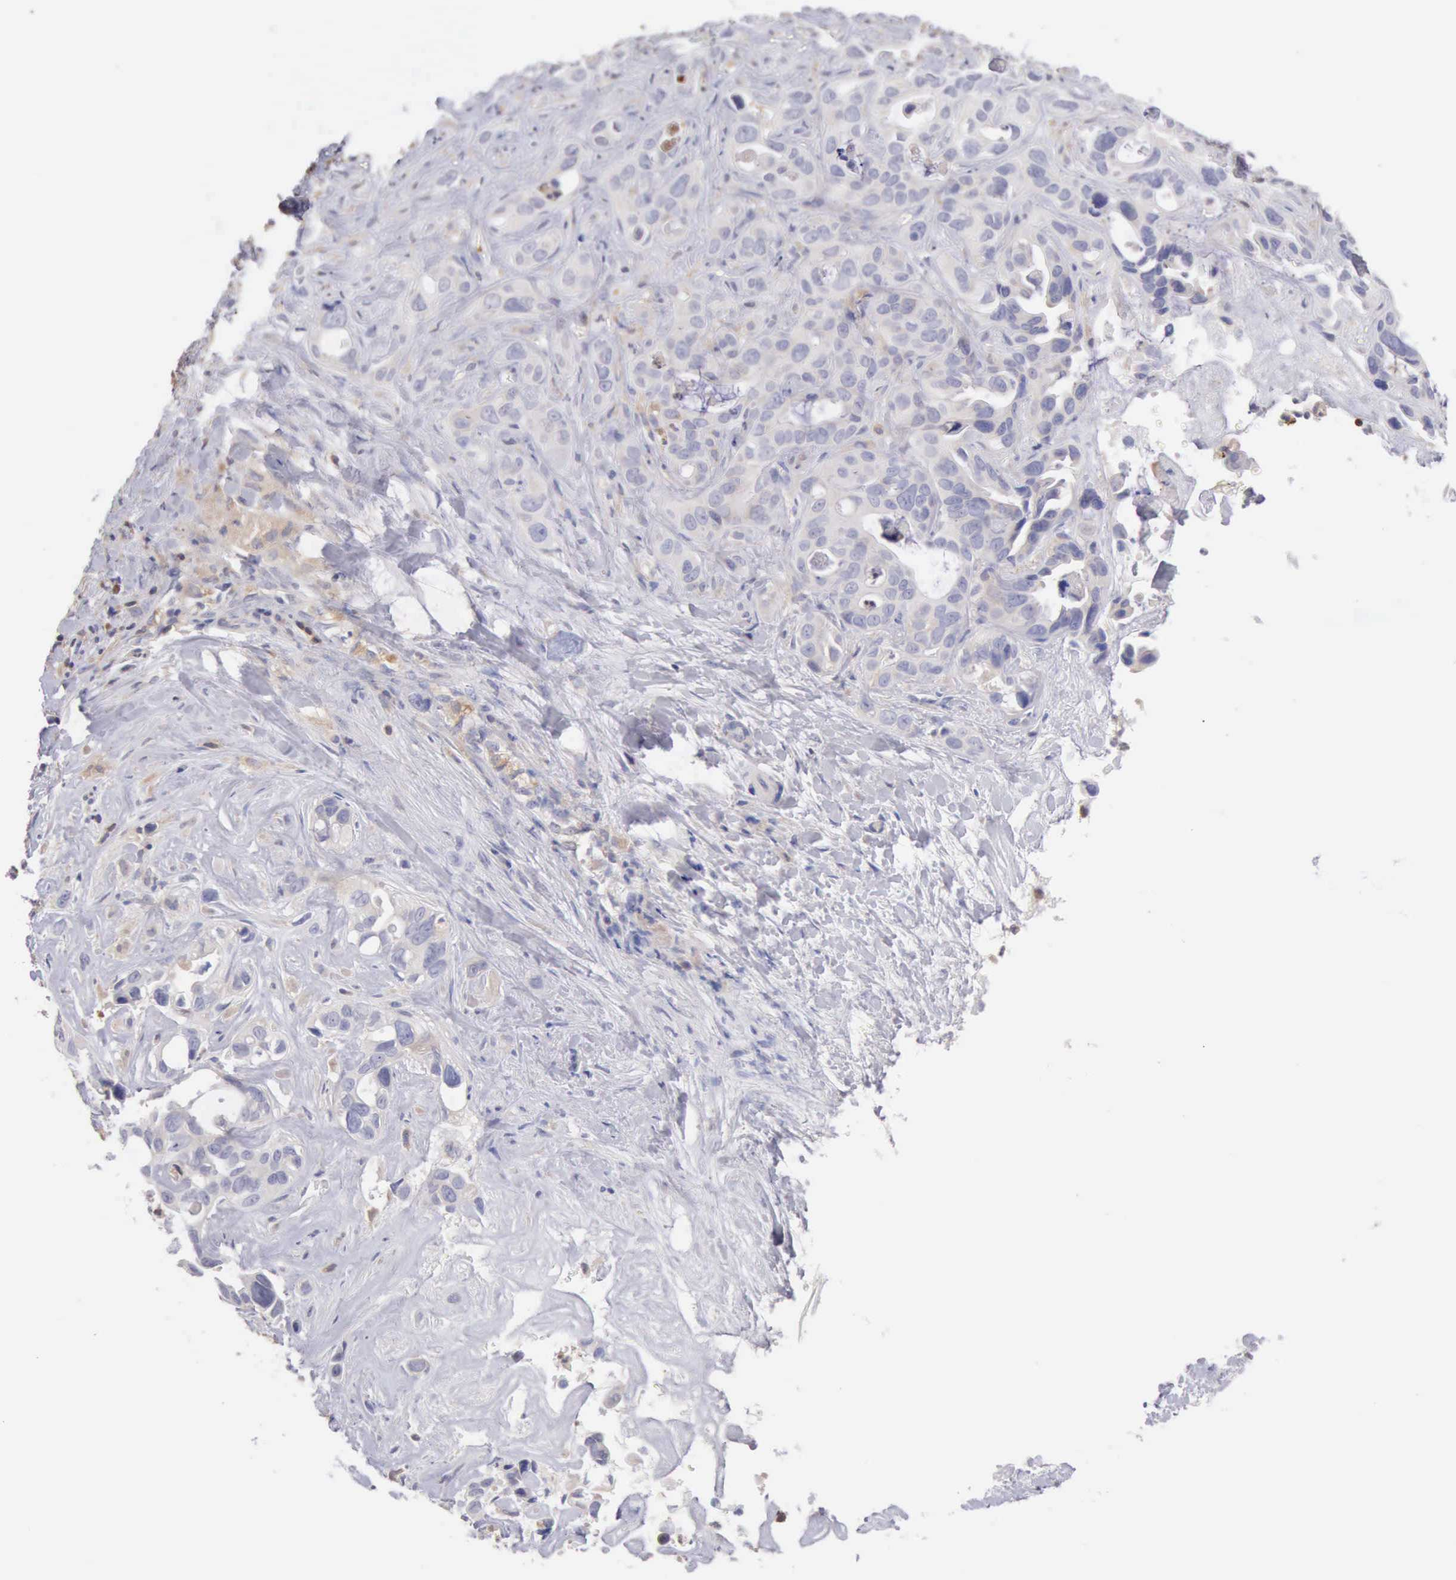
{"staining": {"intensity": "negative", "quantity": "none", "location": "none"}, "tissue": "liver cancer", "cell_type": "Tumor cells", "image_type": "cancer", "snomed": [{"axis": "morphology", "description": "Cholangiocarcinoma"}, {"axis": "topography", "description": "Liver"}], "caption": "Immunohistochemistry histopathology image of human cholangiocarcinoma (liver) stained for a protein (brown), which reveals no positivity in tumor cells.", "gene": "SASH3", "patient": {"sex": "female", "age": 79}}